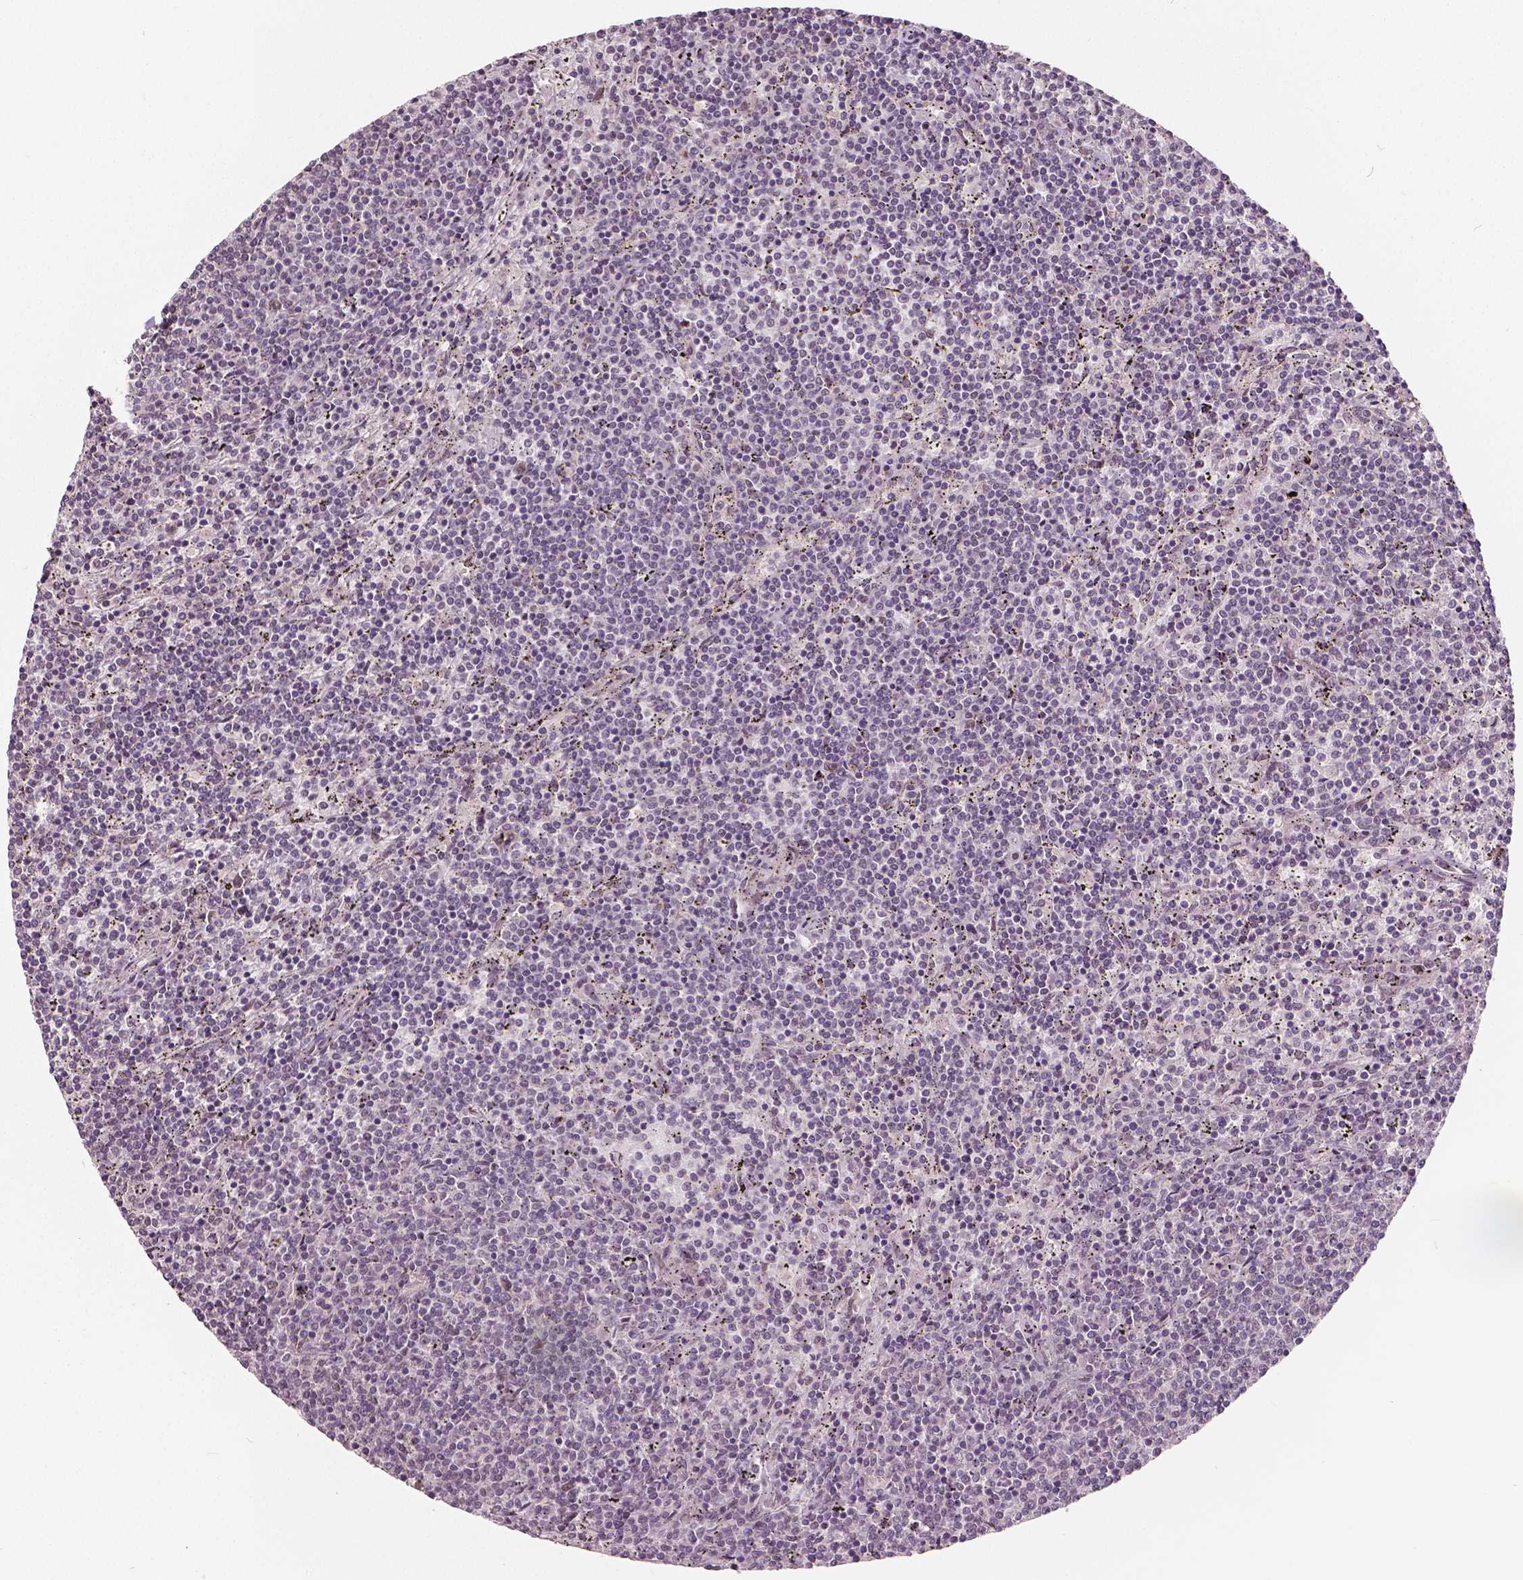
{"staining": {"intensity": "negative", "quantity": "none", "location": "none"}, "tissue": "lymphoma", "cell_type": "Tumor cells", "image_type": "cancer", "snomed": [{"axis": "morphology", "description": "Malignant lymphoma, non-Hodgkin's type, Low grade"}, {"axis": "topography", "description": "Spleen"}], "caption": "This is a histopathology image of IHC staining of low-grade malignant lymphoma, non-Hodgkin's type, which shows no positivity in tumor cells.", "gene": "HMBOX1", "patient": {"sex": "female", "age": 50}}